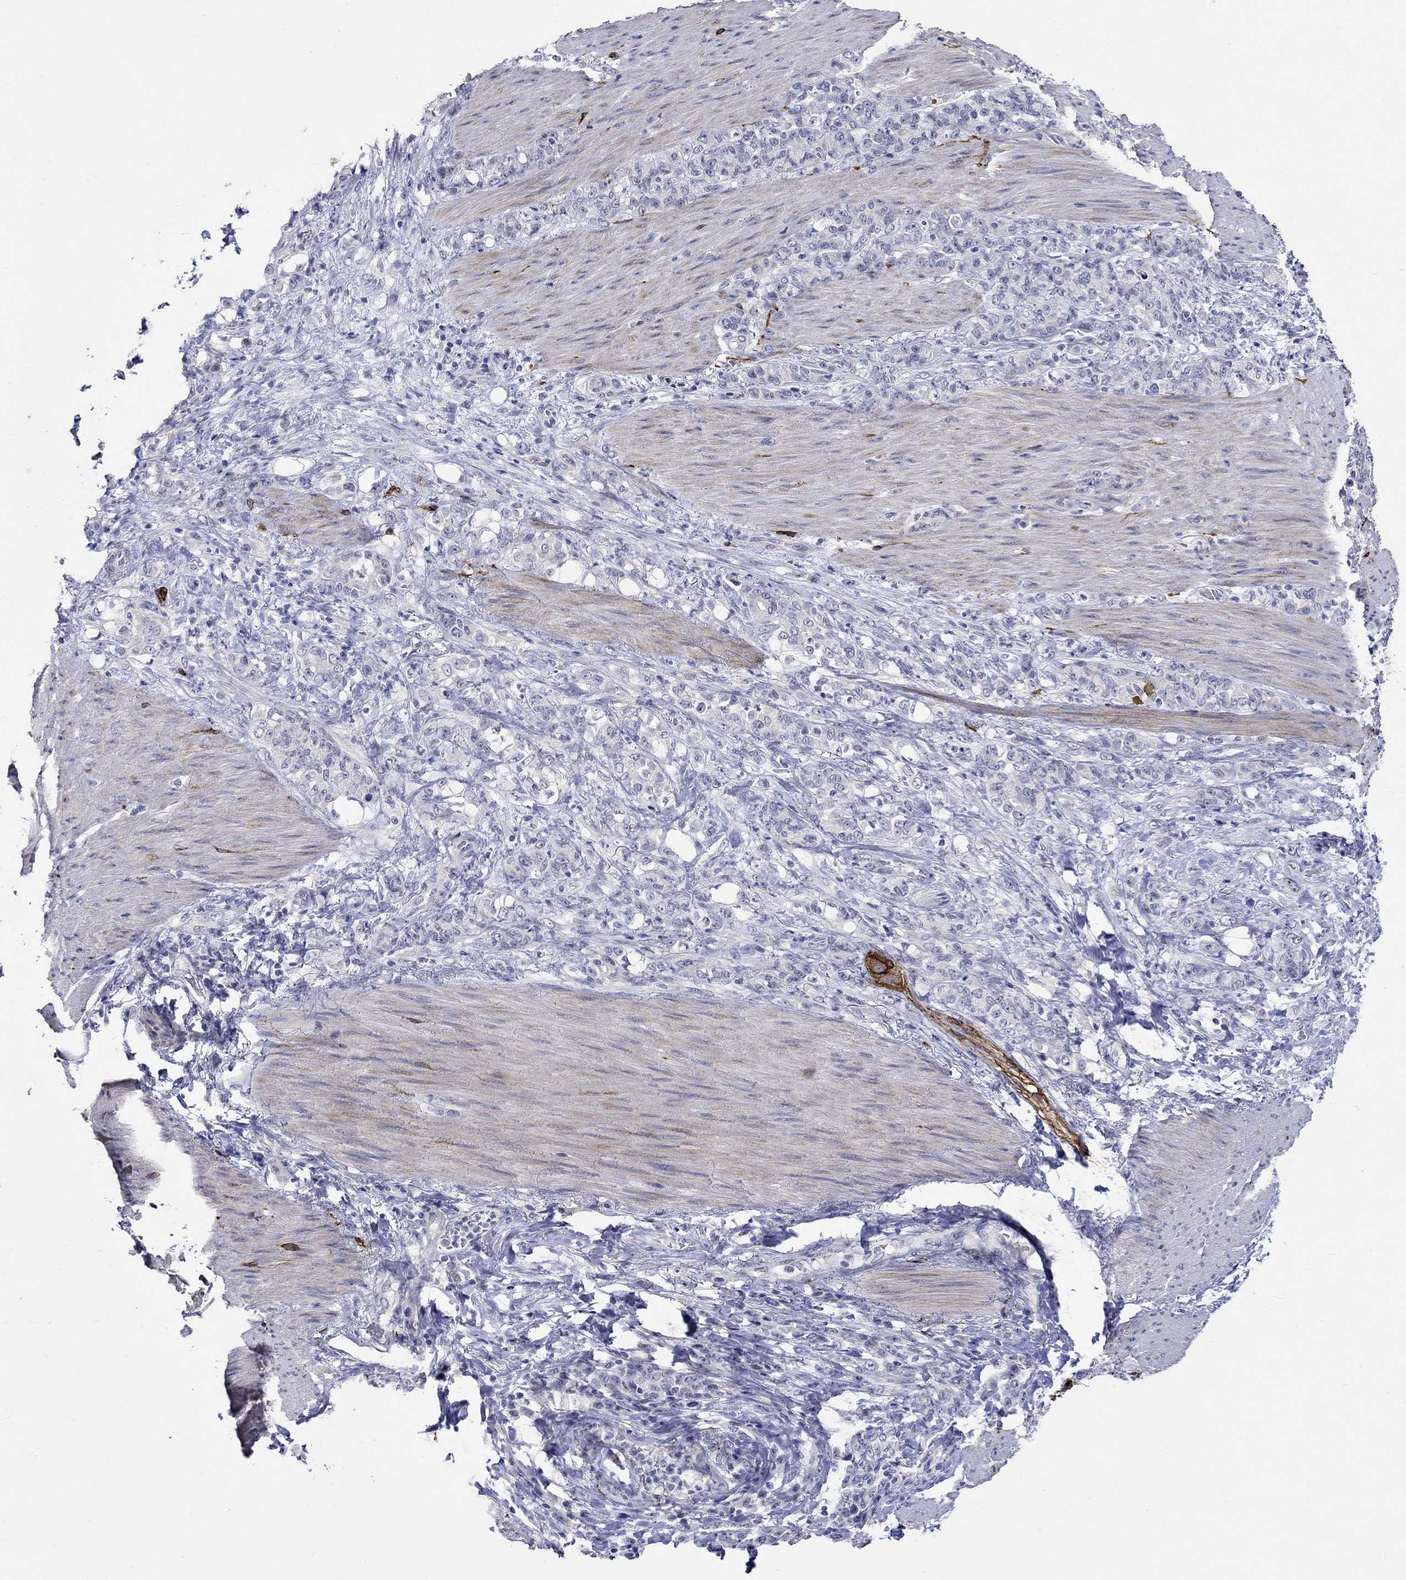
{"staining": {"intensity": "negative", "quantity": "none", "location": "none"}, "tissue": "stomach cancer", "cell_type": "Tumor cells", "image_type": "cancer", "snomed": [{"axis": "morphology", "description": "Normal tissue, NOS"}, {"axis": "morphology", "description": "Adenocarcinoma, NOS"}, {"axis": "topography", "description": "Stomach"}], "caption": "Tumor cells are negative for protein expression in human stomach cancer (adenocarcinoma).", "gene": "CRYAB", "patient": {"sex": "female", "age": 79}}